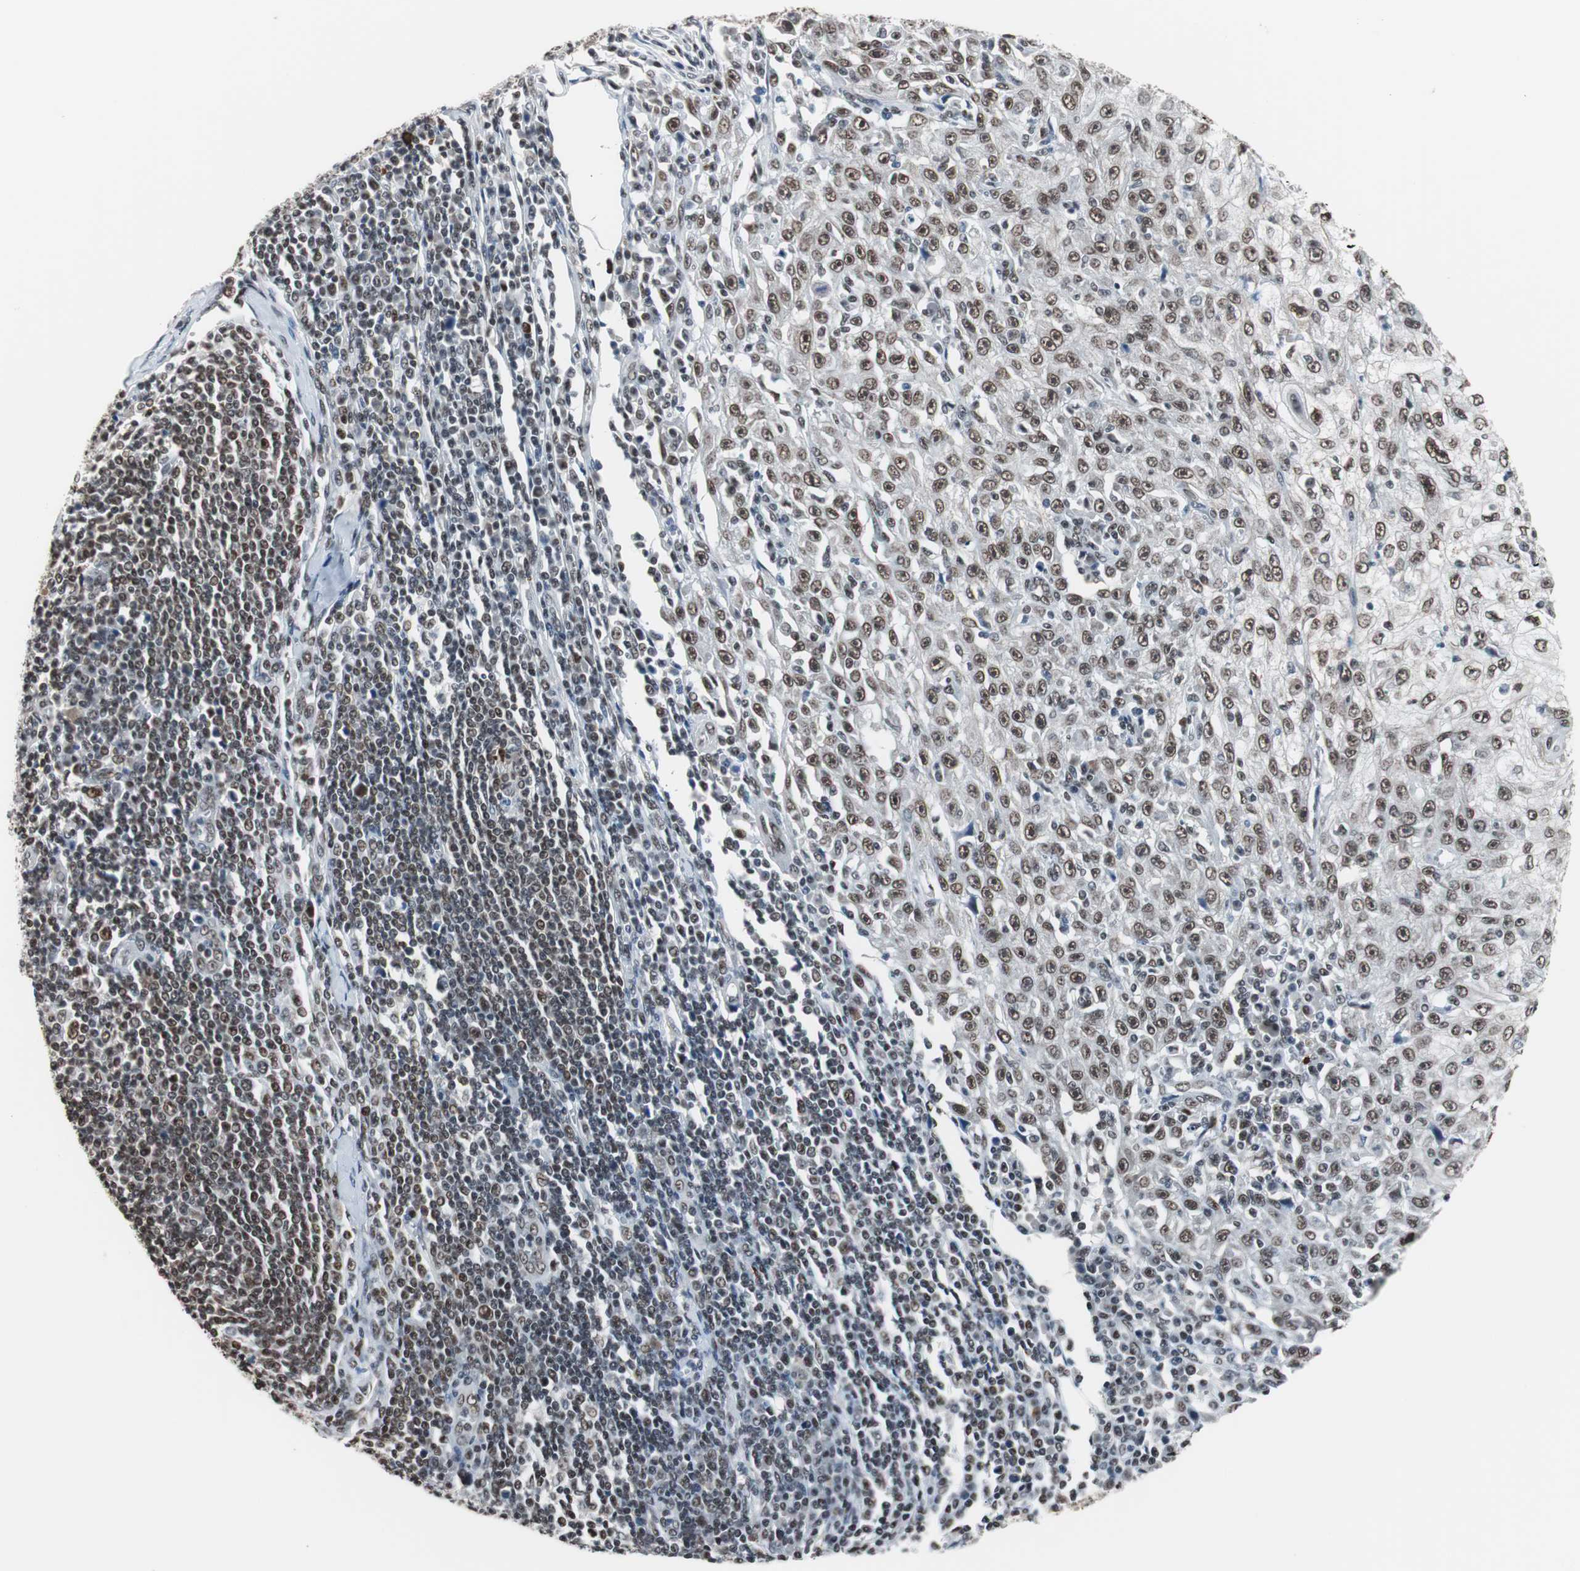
{"staining": {"intensity": "moderate", "quantity": ">75%", "location": "cytoplasmic/membranous,nuclear"}, "tissue": "skin cancer", "cell_type": "Tumor cells", "image_type": "cancer", "snomed": [{"axis": "morphology", "description": "Squamous cell carcinoma, NOS"}, {"axis": "topography", "description": "Skin"}], "caption": "Immunohistochemical staining of human skin squamous cell carcinoma demonstrates medium levels of moderate cytoplasmic/membranous and nuclear protein expression in approximately >75% of tumor cells.", "gene": "TAF7", "patient": {"sex": "male", "age": 75}}